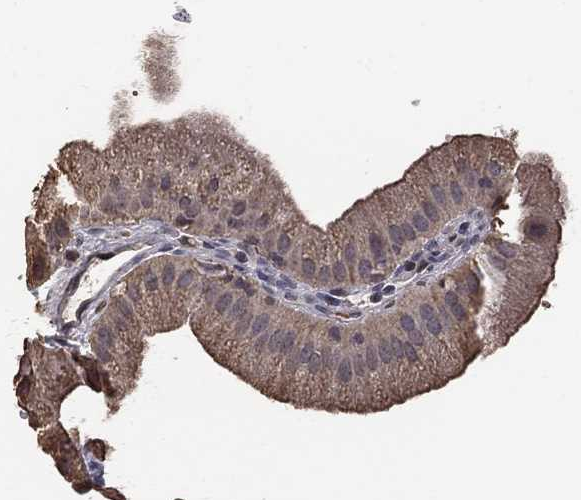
{"staining": {"intensity": "weak", "quantity": ">75%", "location": "cytoplasmic/membranous"}, "tissue": "gallbladder", "cell_type": "Glandular cells", "image_type": "normal", "snomed": [{"axis": "morphology", "description": "Normal tissue, NOS"}, {"axis": "topography", "description": "Gallbladder"}], "caption": "A low amount of weak cytoplasmic/membranous expression is seen in about >75% of glandular cells in benign gallbladder.", "gene": "HSPB2", "patient": {"sex": "male", "age": 67}}